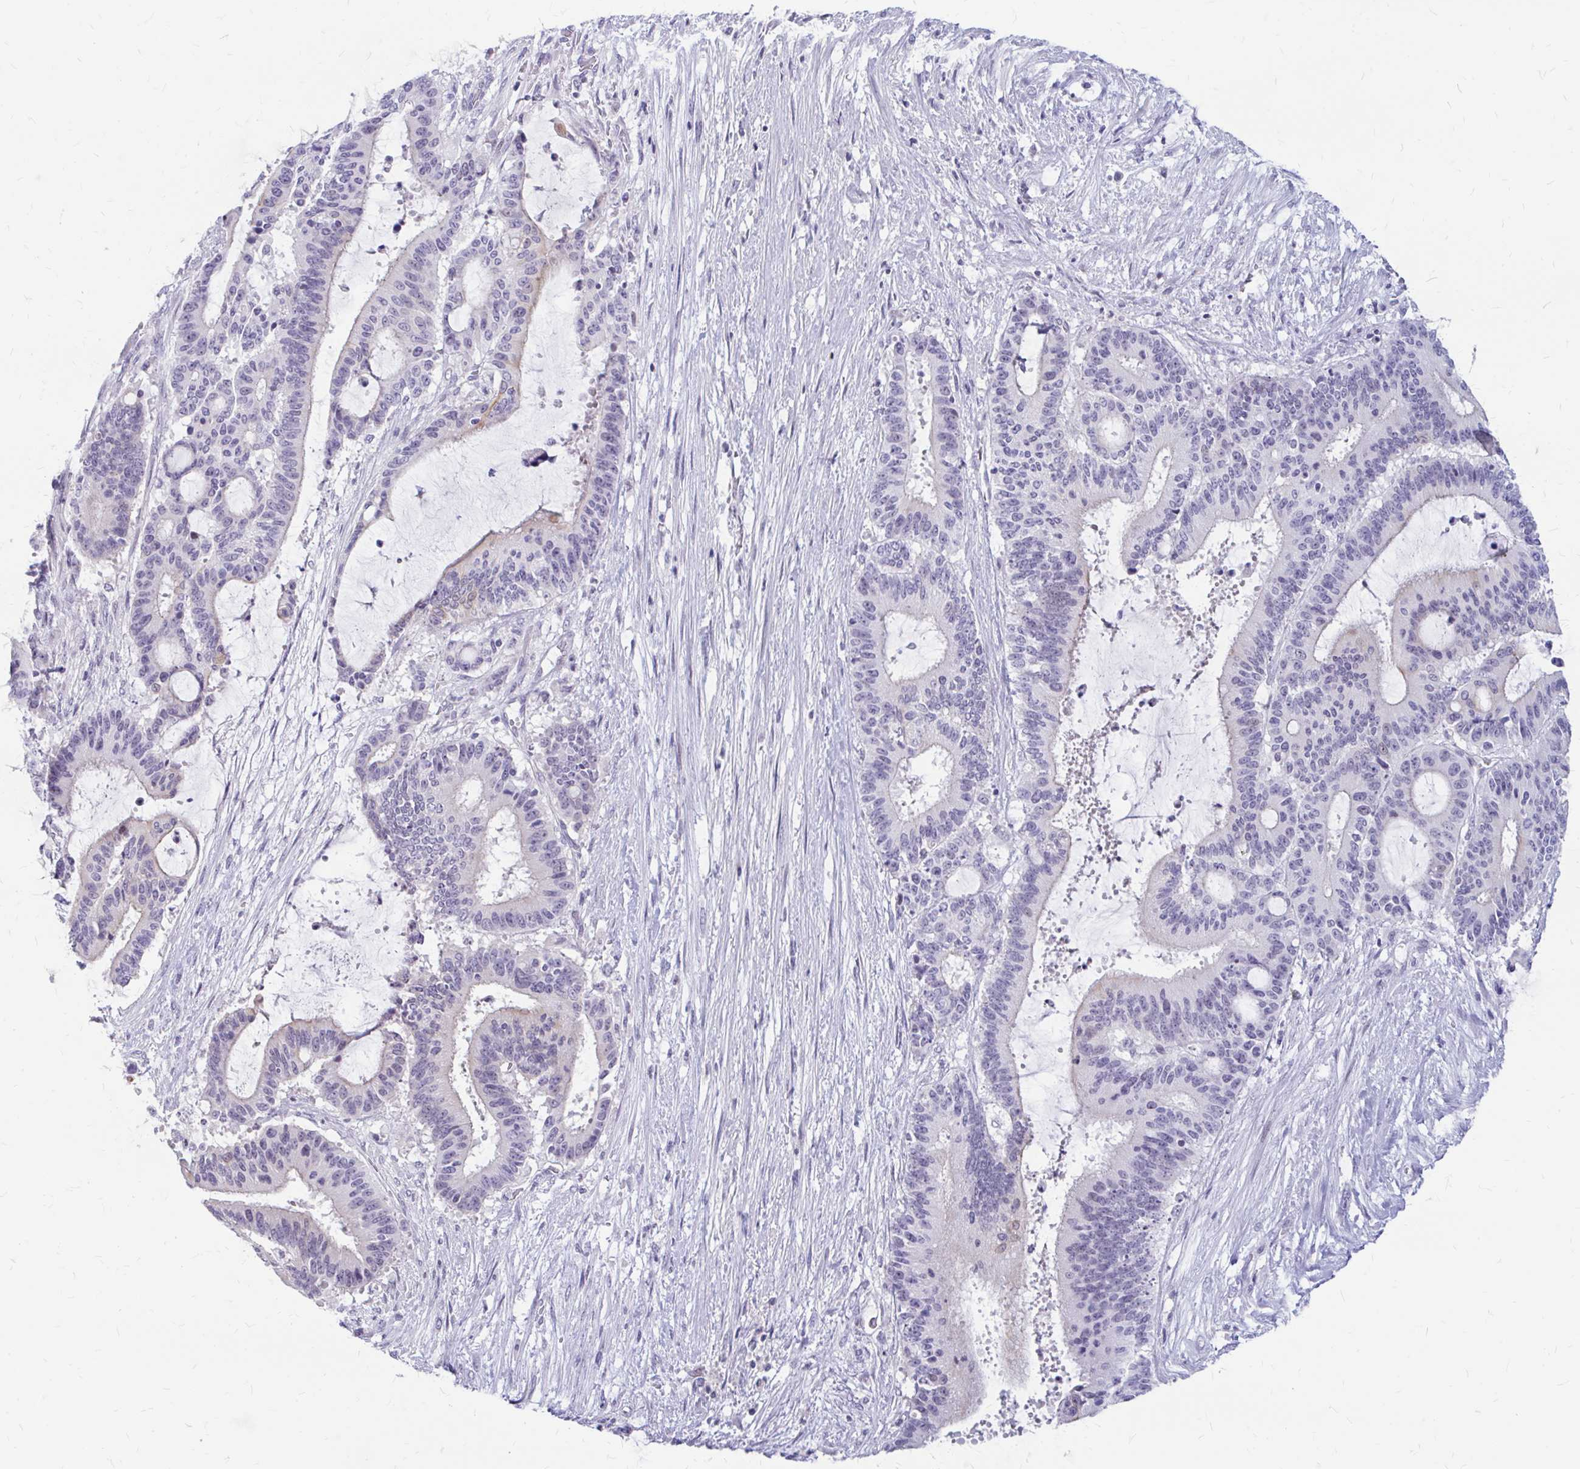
{"staining": {"intensity": "negative", "quantity": "none", "location": "none"}, "tissue": "liver cancer", "cell_type": "Tumor cells", "image_type": "cancer", "snomed": [{"axis": "morphology", "description": "Normal tissue, NOS"}, {"axis": "morphology", "description": "Cholangiocarcinoma"}, {"axis": "topography", "description": "Liver"}, {"axis": "topography", "description": "Peripheral nerve tissue"}], "caption": "A micrograph of cholangiocarcinoma (liver) stained for a protein displays no brown staining in tumor cells.", "gene": "RGS16", "patient": {"sex": "female", "age": 73}}